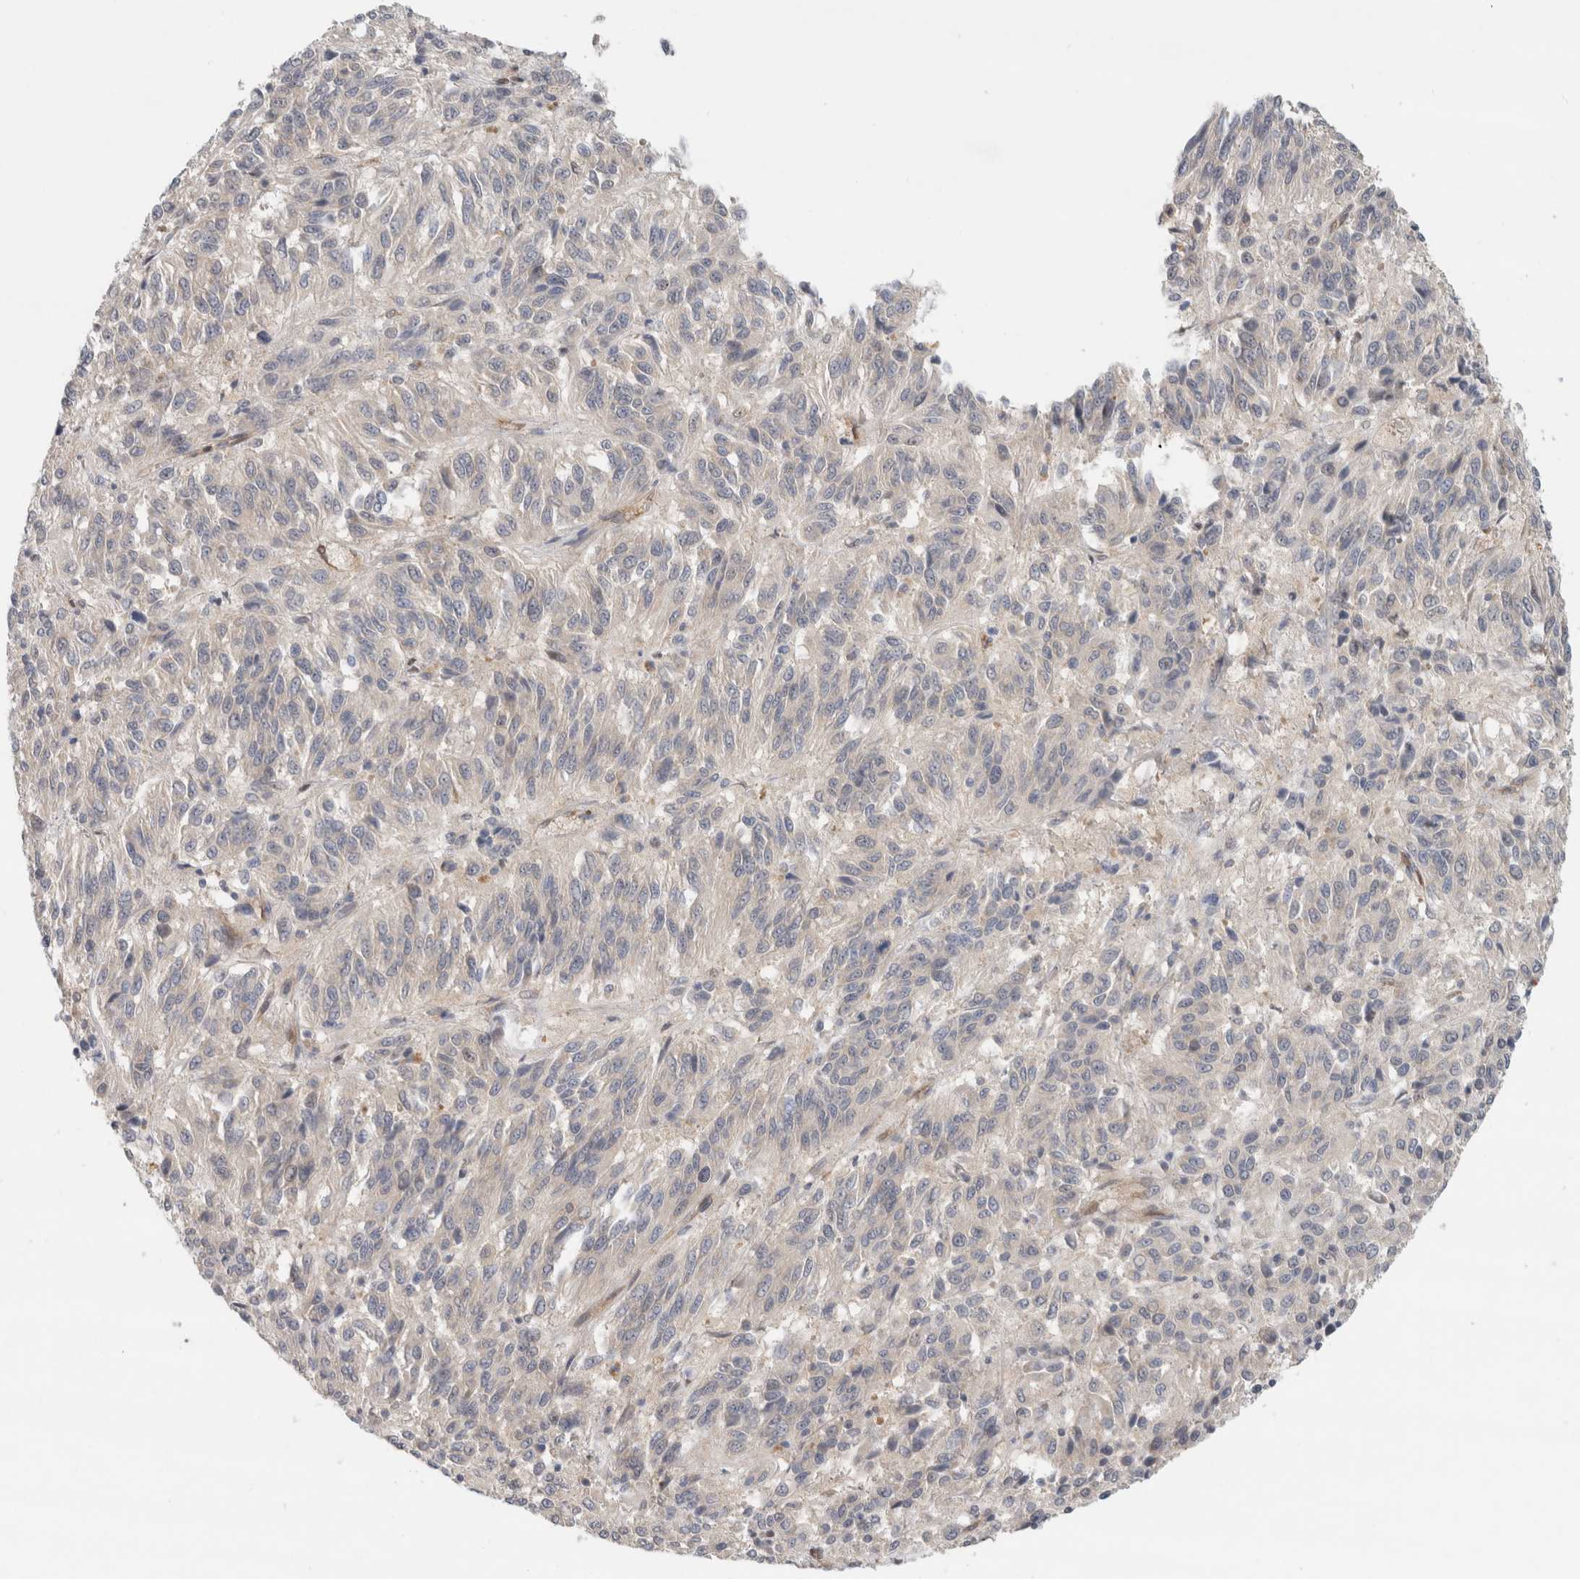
{"staining": {"intensity": "negative", "quantity": "none", "location": "none"}, "tissue": "melanoma", "cell_type": "Tumor cells", "image_type": "cancer", "snomed": [{"axis": "morphology", "description": "Malignant melanoma, Metastatic site"}, {"axis": "topography", "description": "Lung"}], "caption": "Immunohistochemistry of human malignant melanoma (metastatic site) displays no expression in tumor cells. Brightfield microscopy of IHC stained with DAB (3,3'-diaminobenzidine) (brown) and hematoxylin (blue), captured at high magnification.", "gene": "EIF4G3", "patient": {"sex": "male", "age": 64}}